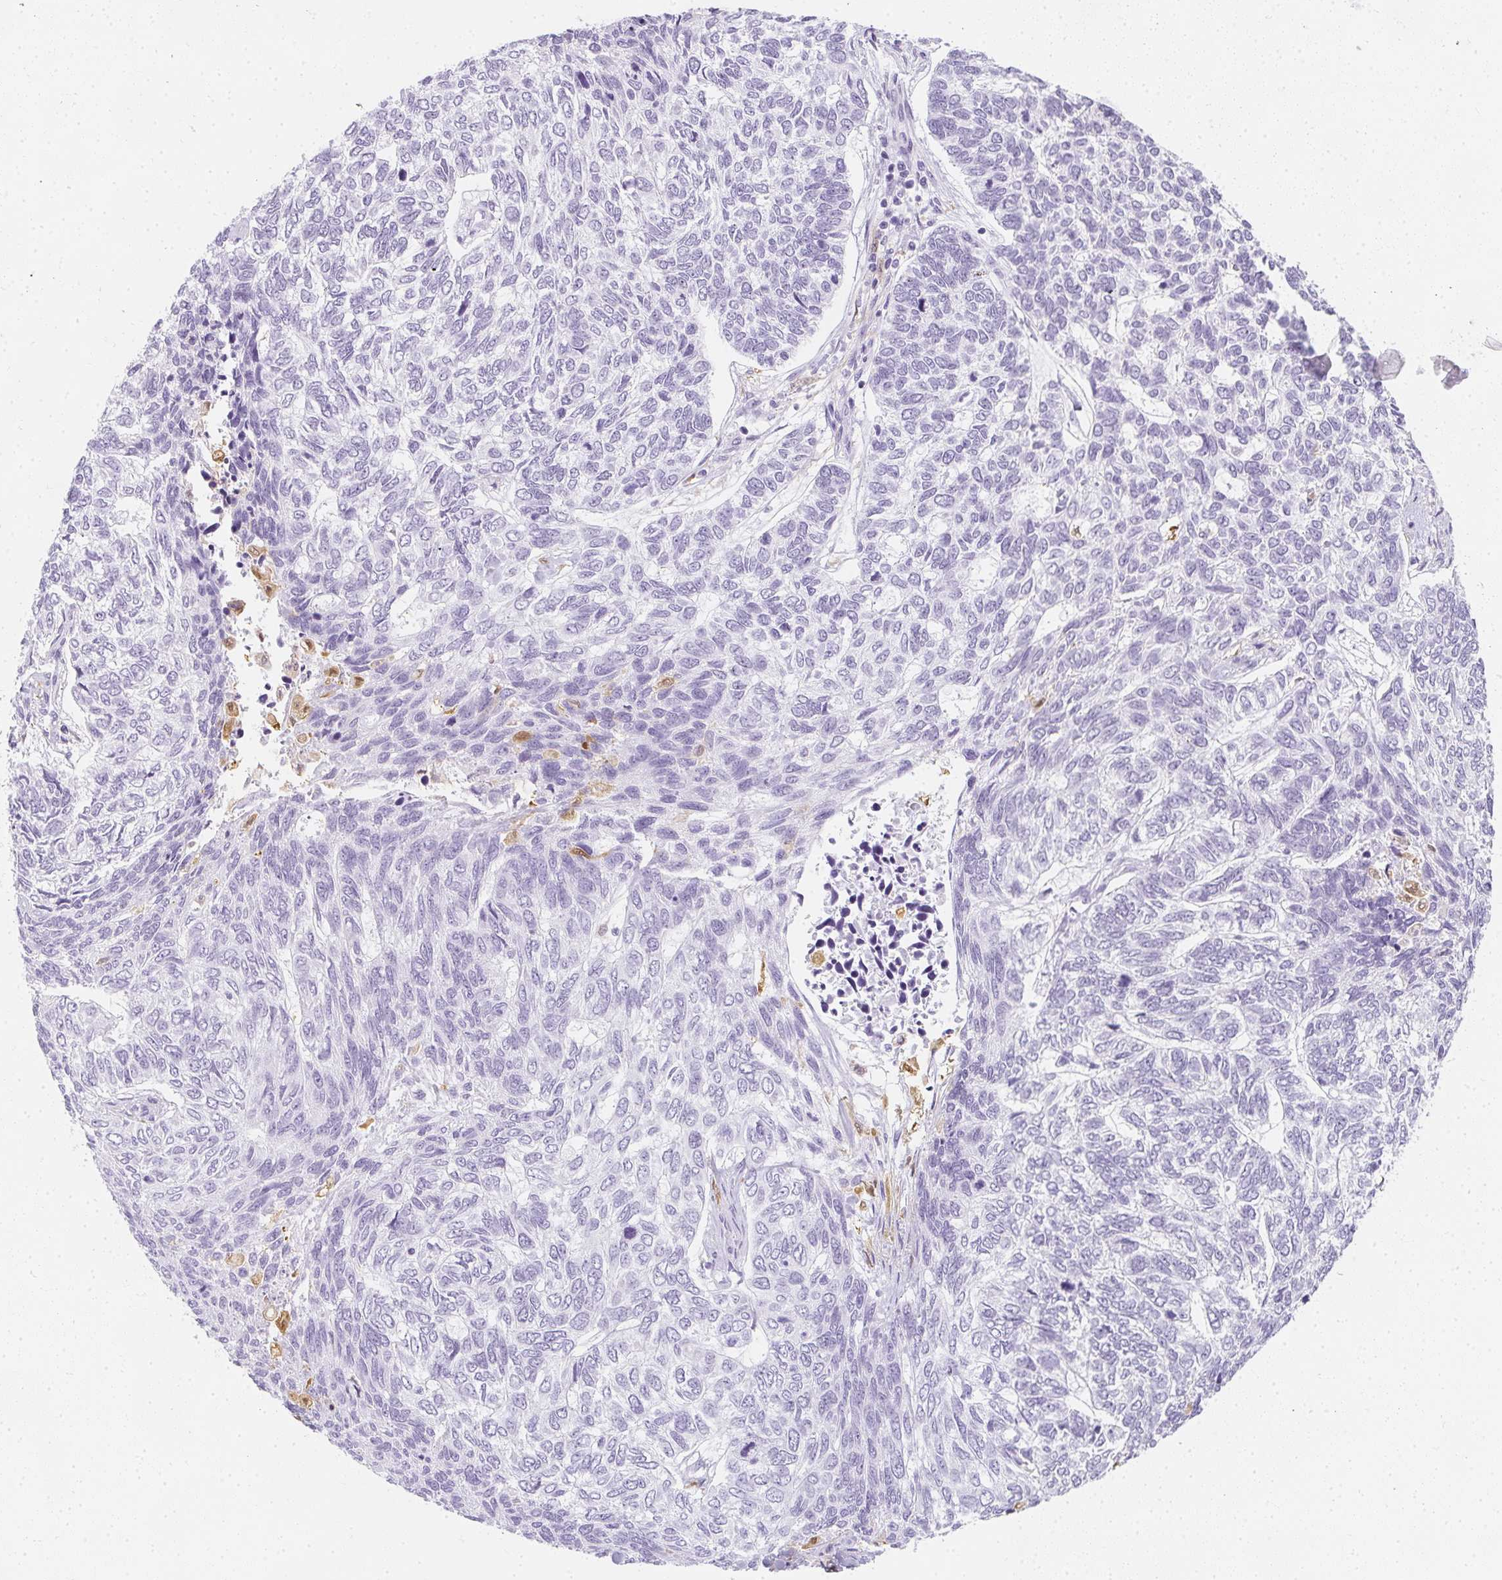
{"staining": {"intensity": "negative", "quantity": "none", "location": "none"}, "tissue": "skin cancer", "cell_type": "Tumor cells", "image_type": "cancer", "snomed": [{"axis": "morphology", "description": "Basal cell carcinoma"}, {"axis": "topography", "description": "Skin"}], "caption": "Image shows no protein positivity in tumor cells of skin cancer tissue.", "gene": "HK3", "patient": {"sex": "female", "age": 65}}